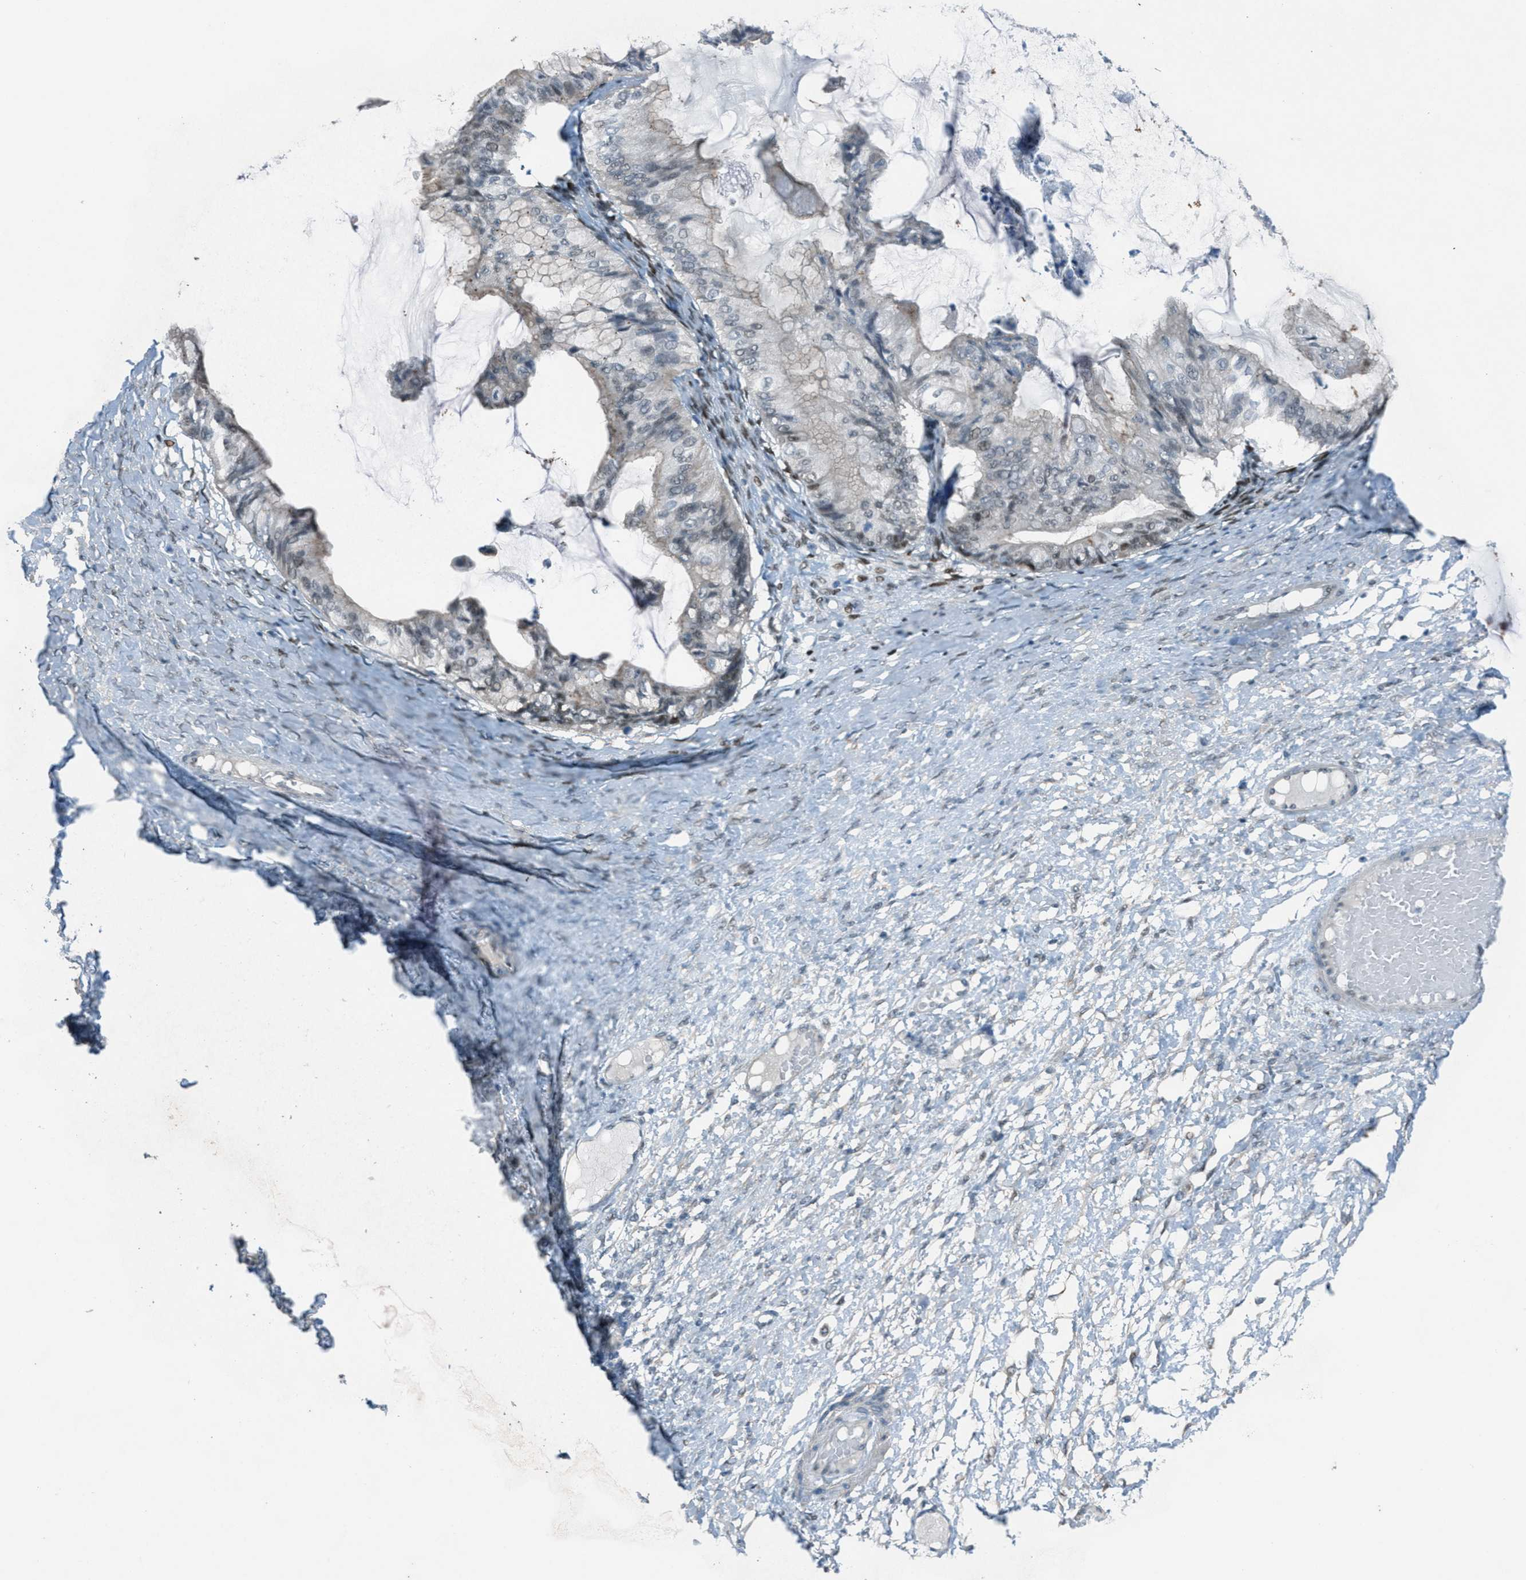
{"staining": {"intensity": "weak", "quantity": "25%-75%", "location": "cytoplasmic/membranous"}, "tissue": "ovarian cancer", "cell_type": "Tumor cells", "image_type": "cancer", "snomed": [{"axis": "morphology", "description": "Cystadenocarcinoma, mucinous, NOS"}, {"axis": "topography", "description": "Ovary"}], "caption": "Immunohistochemical staining of ovarian cancer demonstrates weak cytoplasmic/membranous protein positivity in about 25%-75% of tumor cells. Using DAB (brown) and hematoxylin (blue) stains, captured at high magnification using brightfield microscopy.", "gene": "TCF3", "patient": {"sex": "female", "age": 61}}